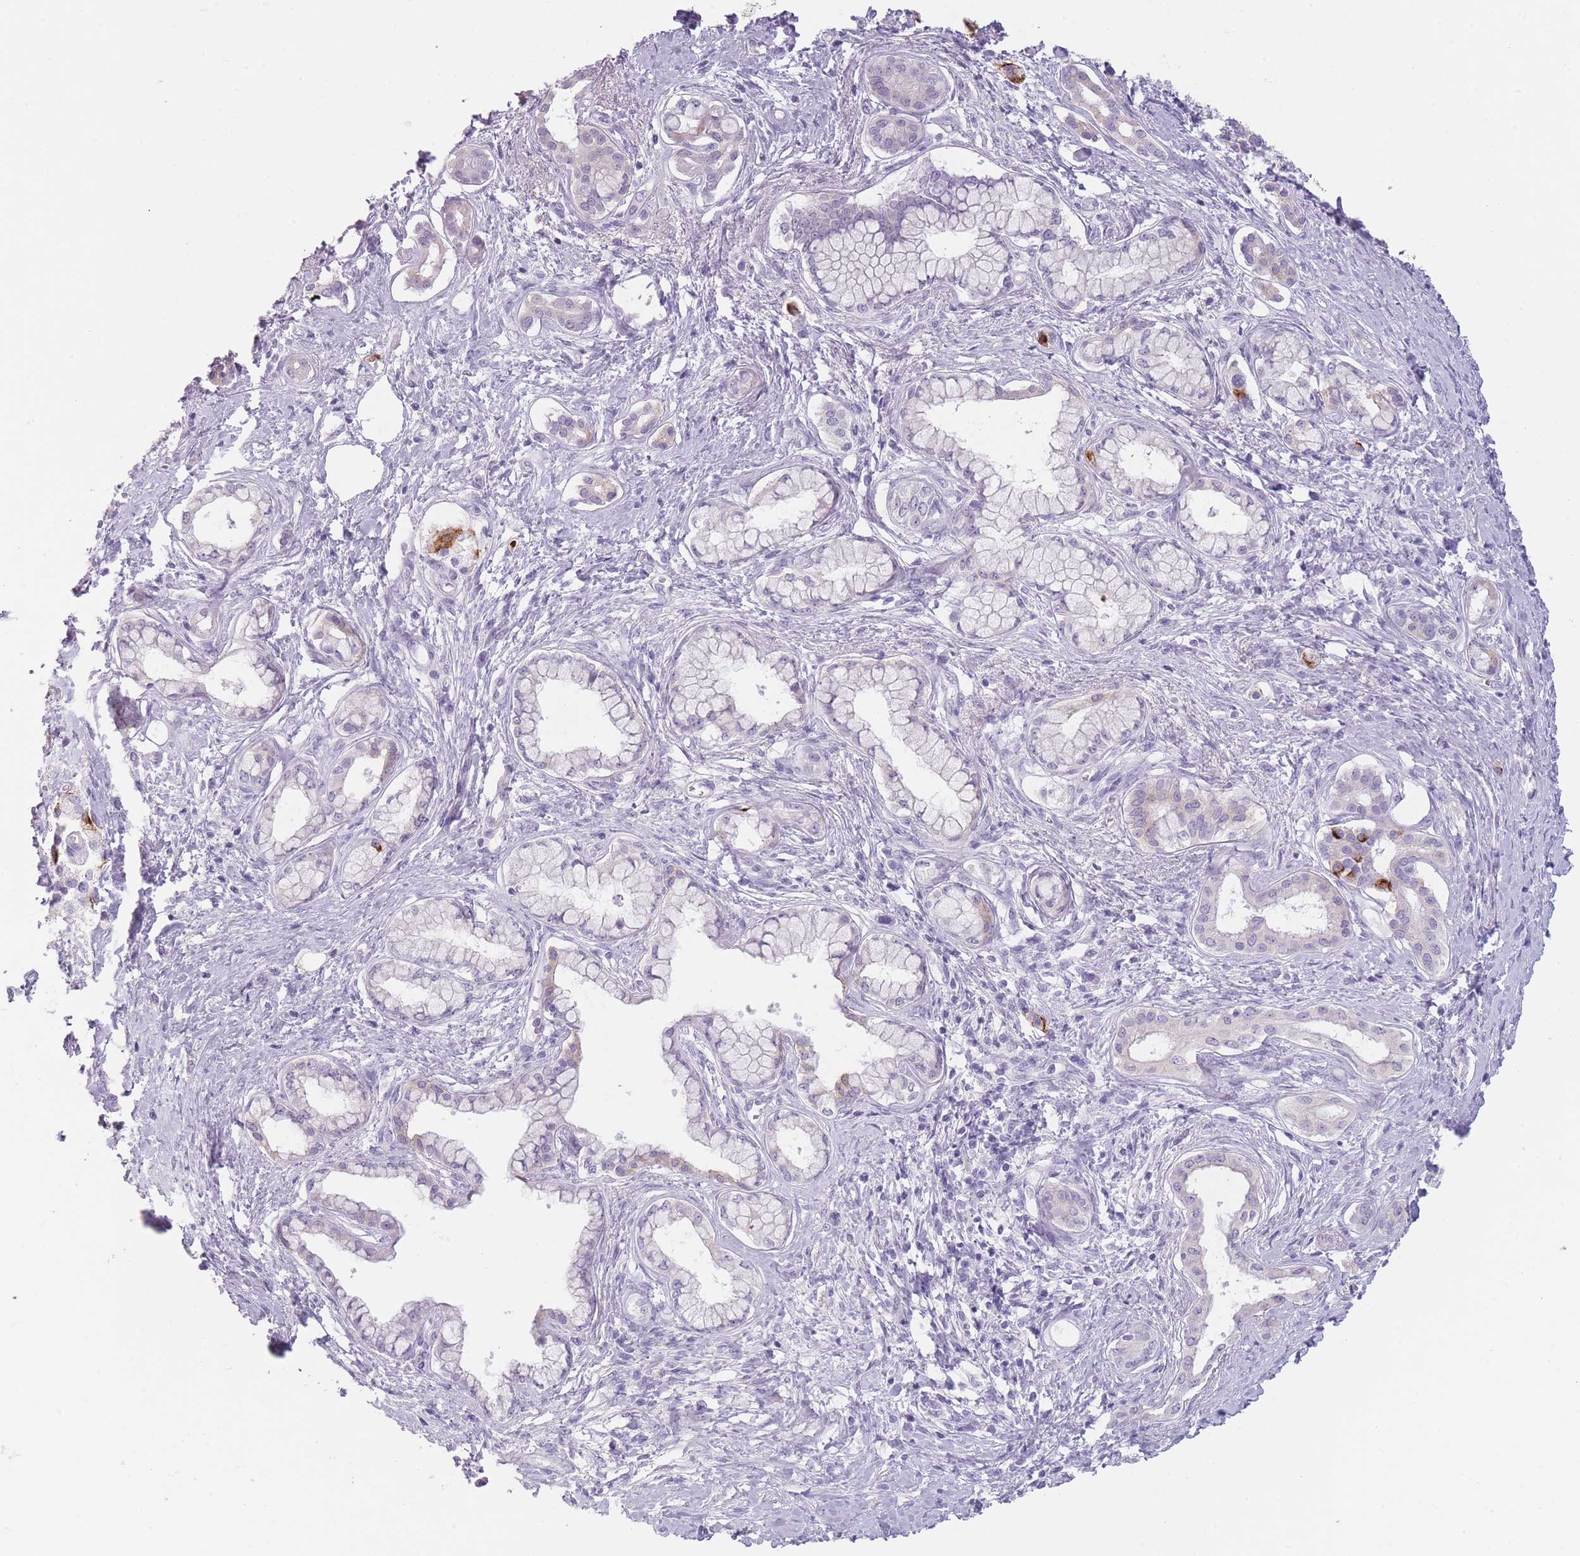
{"staining": {"intensity": "negative", "quantity": "none", "location": "none"}, "tissue": "pancreatic cancer", "cell_type": "Tumor cells", "image_type": "cancer", "snomed": [{"axis": "morphology", "description": "Adenocarcinoma, NOS"}, {"axis": "topography", "description": "Pancreas"}], "caption": "High power microscopy photomicrograph of an IHC histopathology image of pancreatic adenocarcinoma, revealing no significant positivity in tumor cells. (DAB IHC, high magnification).", "gene": "TMEM236", "patient": {"sex": "male", "age": 70}}